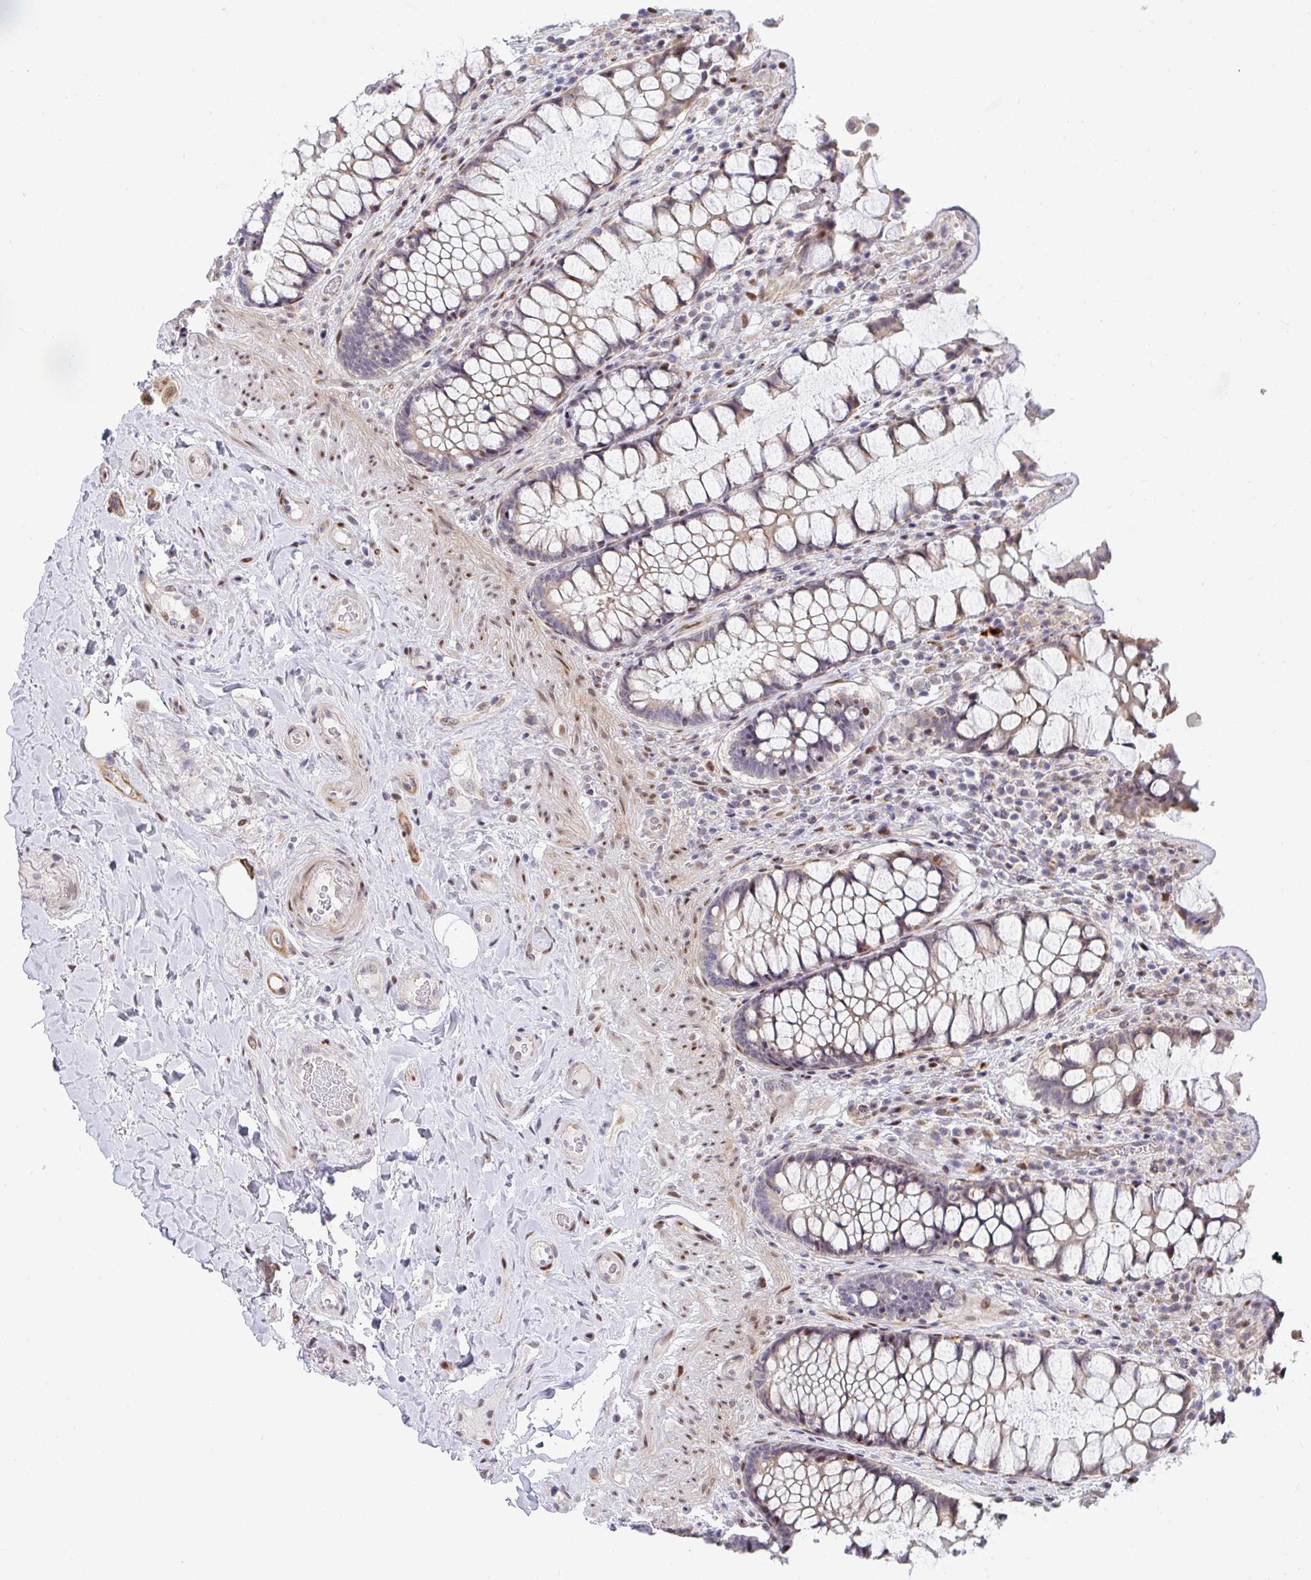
{"staining": {"intensity": "moderate", "quantity": "25%-75%", "location": "cytoplasmic/membranous,nuclear"}, "tissue": "rectum", "cell_type": "Glandular cells", "image_type": "normal", "snomed": [{"axis": "morphology", "description": "Normal tissue, NOS"}, {"axis": "topography", "description": "Rectum"}], "caption": "High-magnification brightfield microscopy of unremarkable rectum stained with DAB (3,3'-diaminobenzidine) (brown) and counterstained with hematoxylin (blue). glandular cells exhibit moderate cytoplasmic/membranous,nuclear staining is present in about25%-75% of cells.", "gene": "ZIC3", "patient": {"sex": "female", "age": 58}}